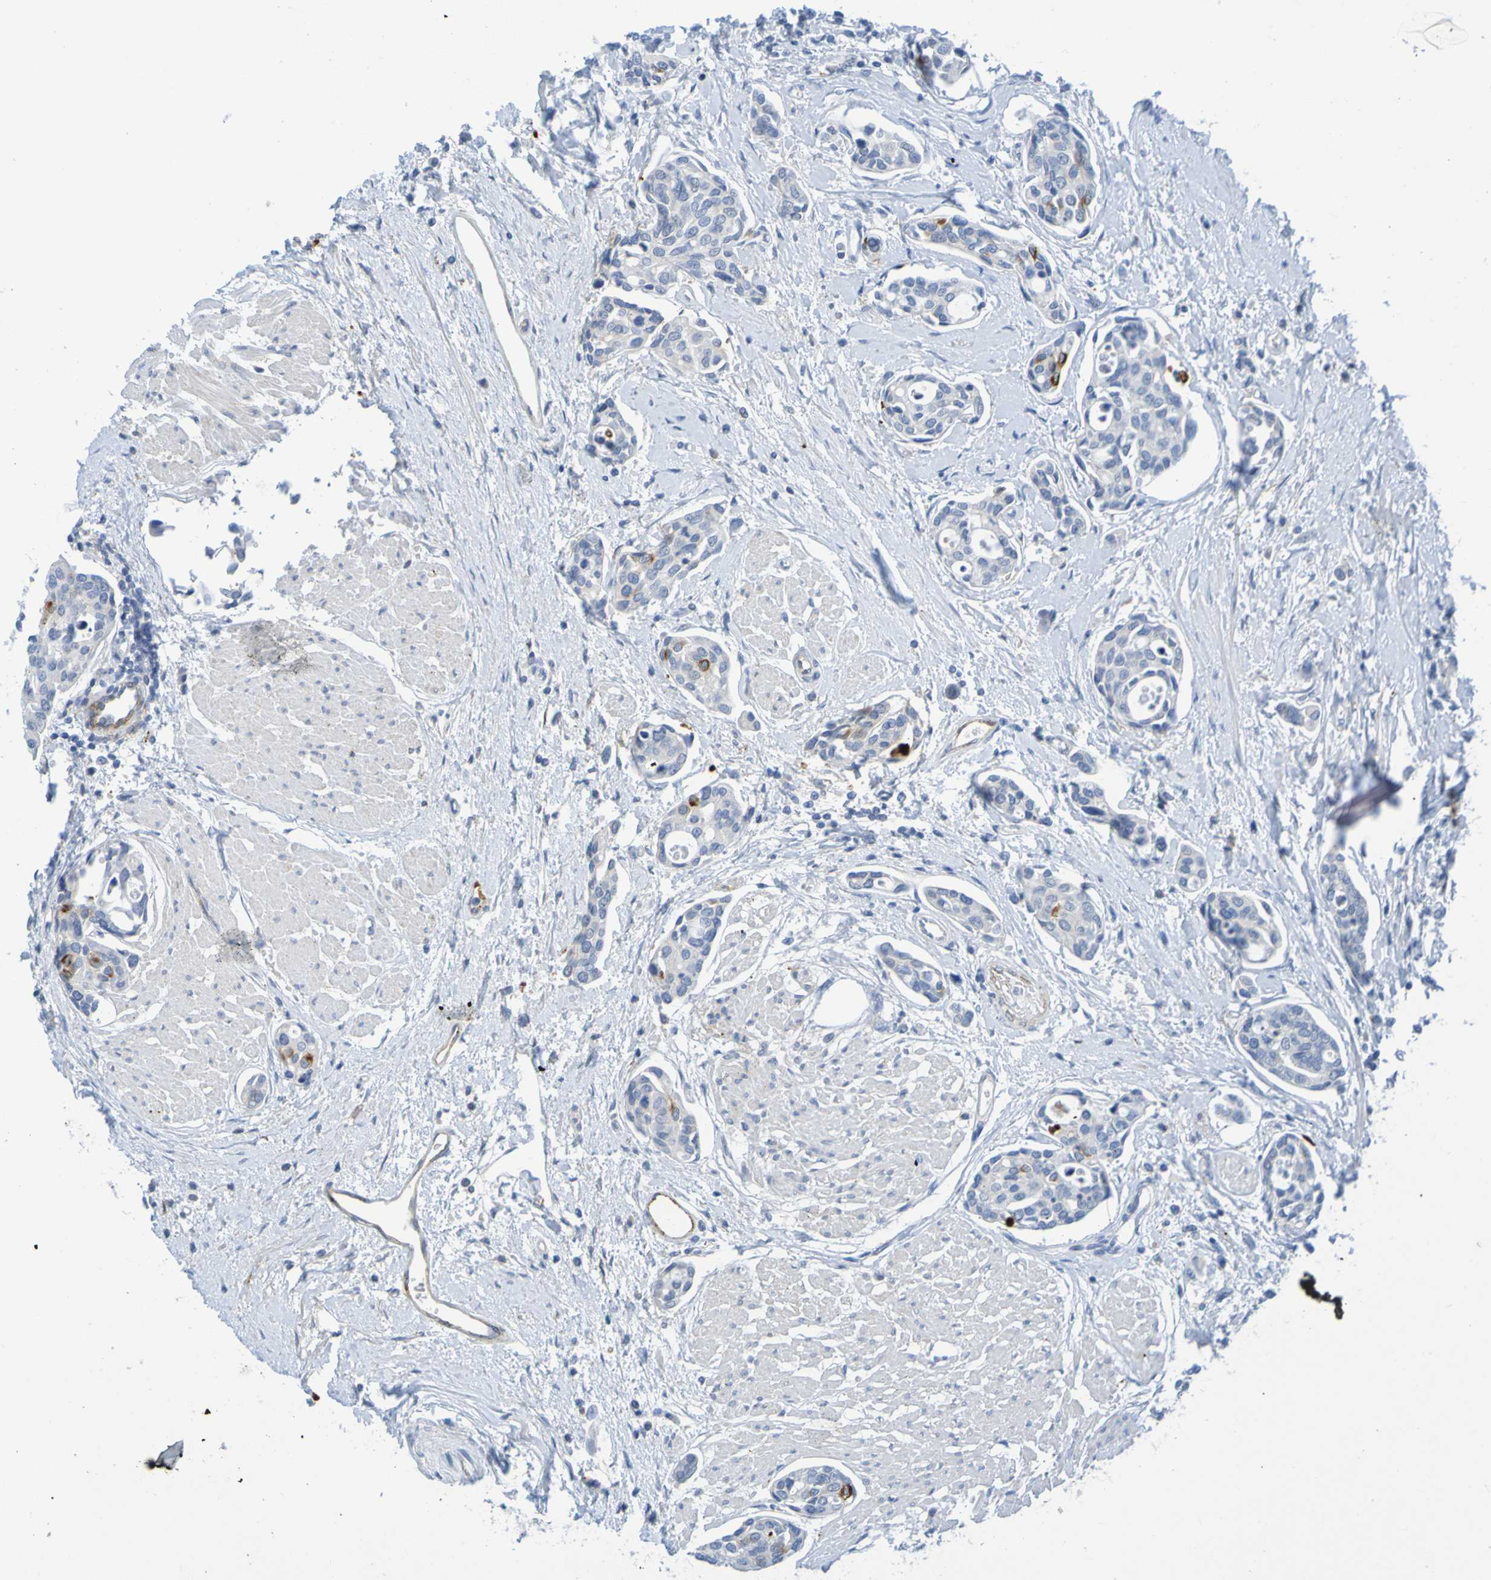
{"staining": {"intensity": "negative", "quantity": "none", "location": "none"}, "tissue": "urothelial cancer", "cell_type": "Tumor cells", "image_type": "cancer", "snomed": [{"axis": "morphology", "description": "Urothelial carcinoma, High grade"}, {"axis": "topography", "description": "Urinary bladder"}], "caption": "This micrograph is of urothelial carcinoma (high-grade) stained with immunohistochemistry (IHC) to label a protein in brown with the nuclei are counter-stained blue. There is no expression in tumor cells.", "gene": "IL10", "patient": {"sex": "male", "age": 78}}